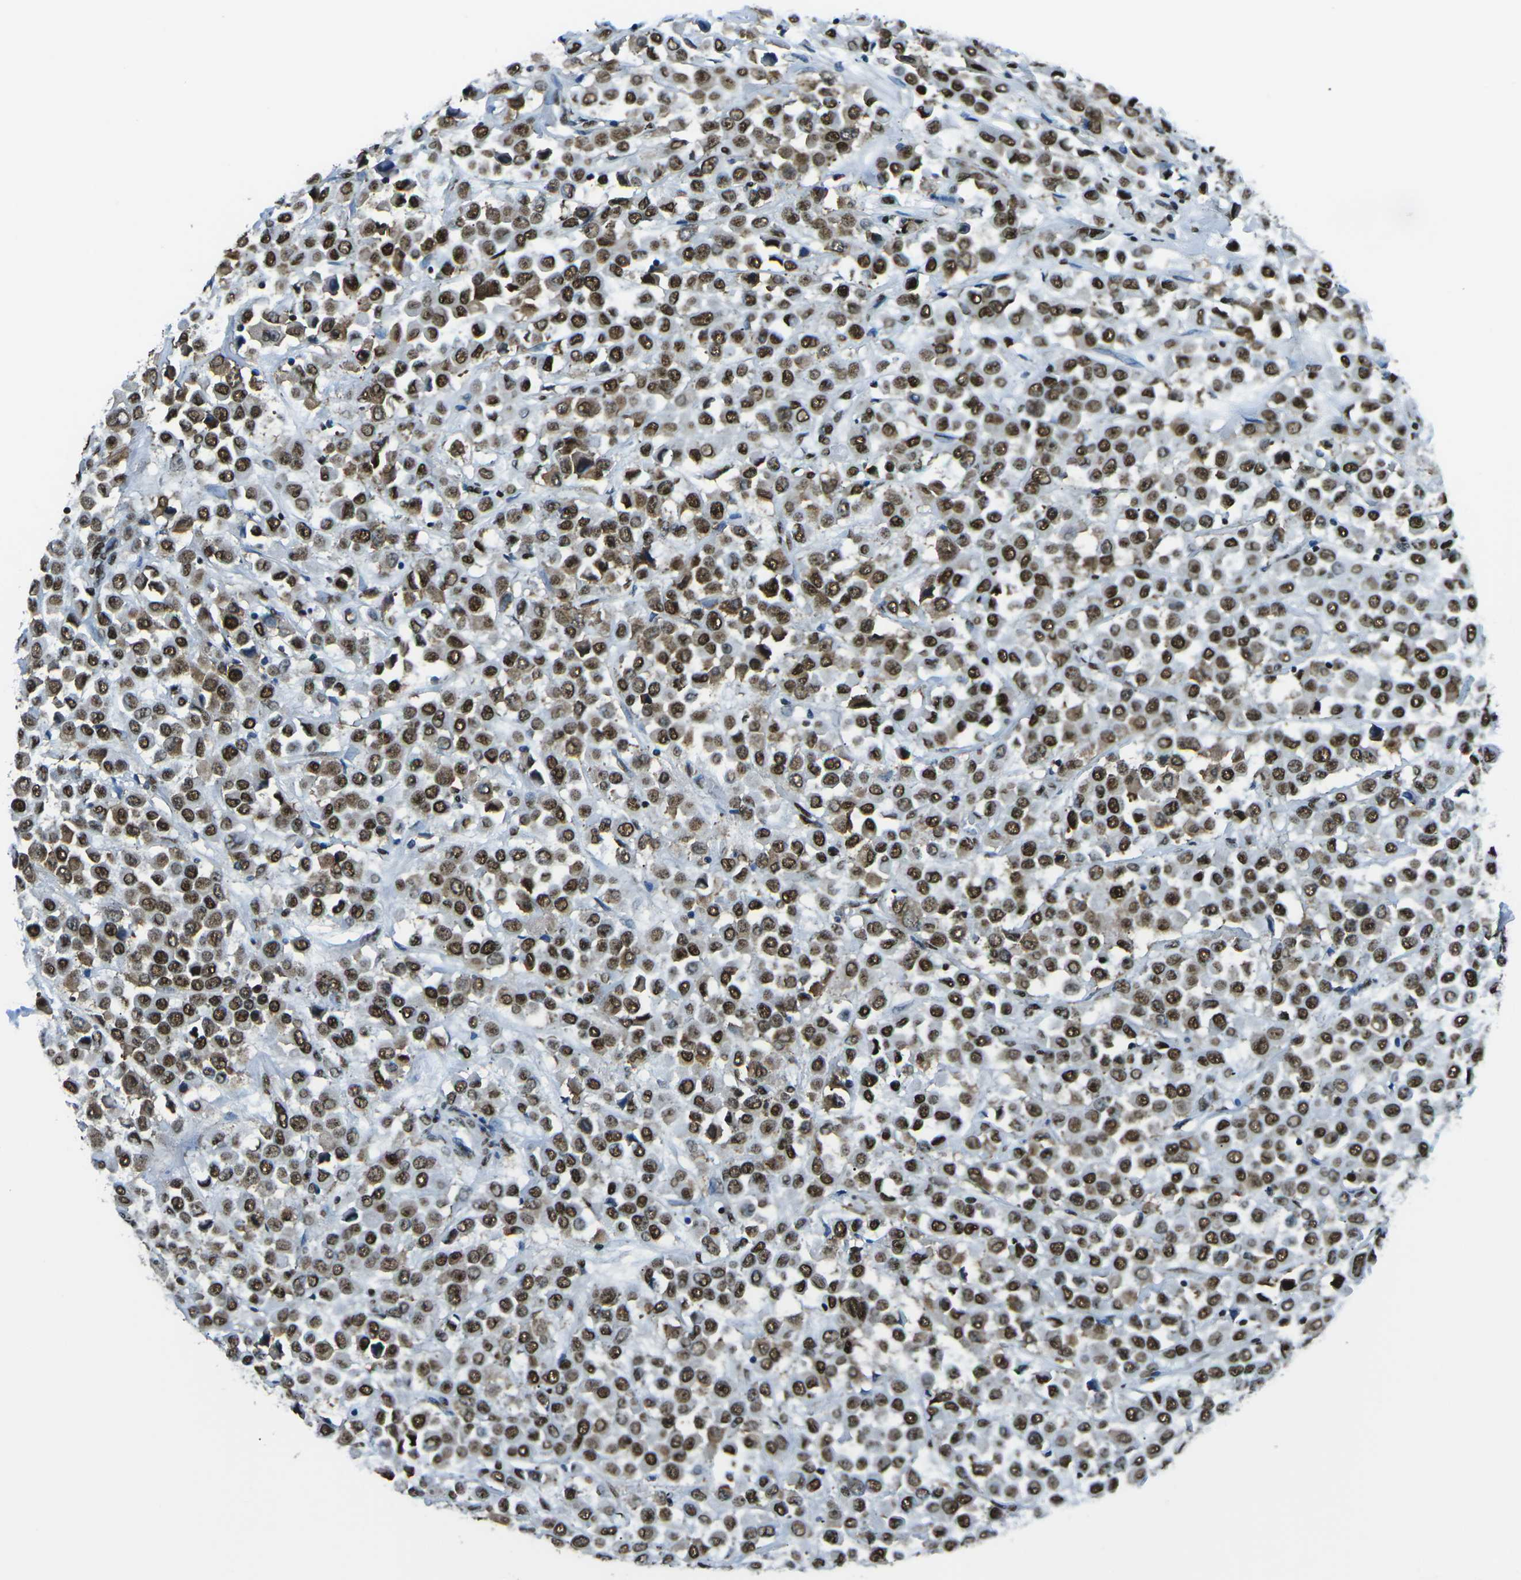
{"staining": {"intensity": "strong", "quantity": ">75%", "location": "nuclear"}, "tissue": "breast cancer", "cell_type": "Tumor cells", "image_type": "cancer", "snomed": [{"axis": "morphology", "description": "Duct carcinoma"}, {"axis": "topography", "description": "Breast"}], "caption": "Breast cancer (intraductal carcinoma) was stained to show a protein in brown. There is high levels of strong nuclear staining in approximately >75% of tumor cells. The protein is stained brown, and the nuclei are stained in blue (DAB (3,3'-diaminobenzidine) IHC with brightfield microscopy, high magnification).", "gene": "HNRNPL", "patient": {"sex": "female", "age": 61}}